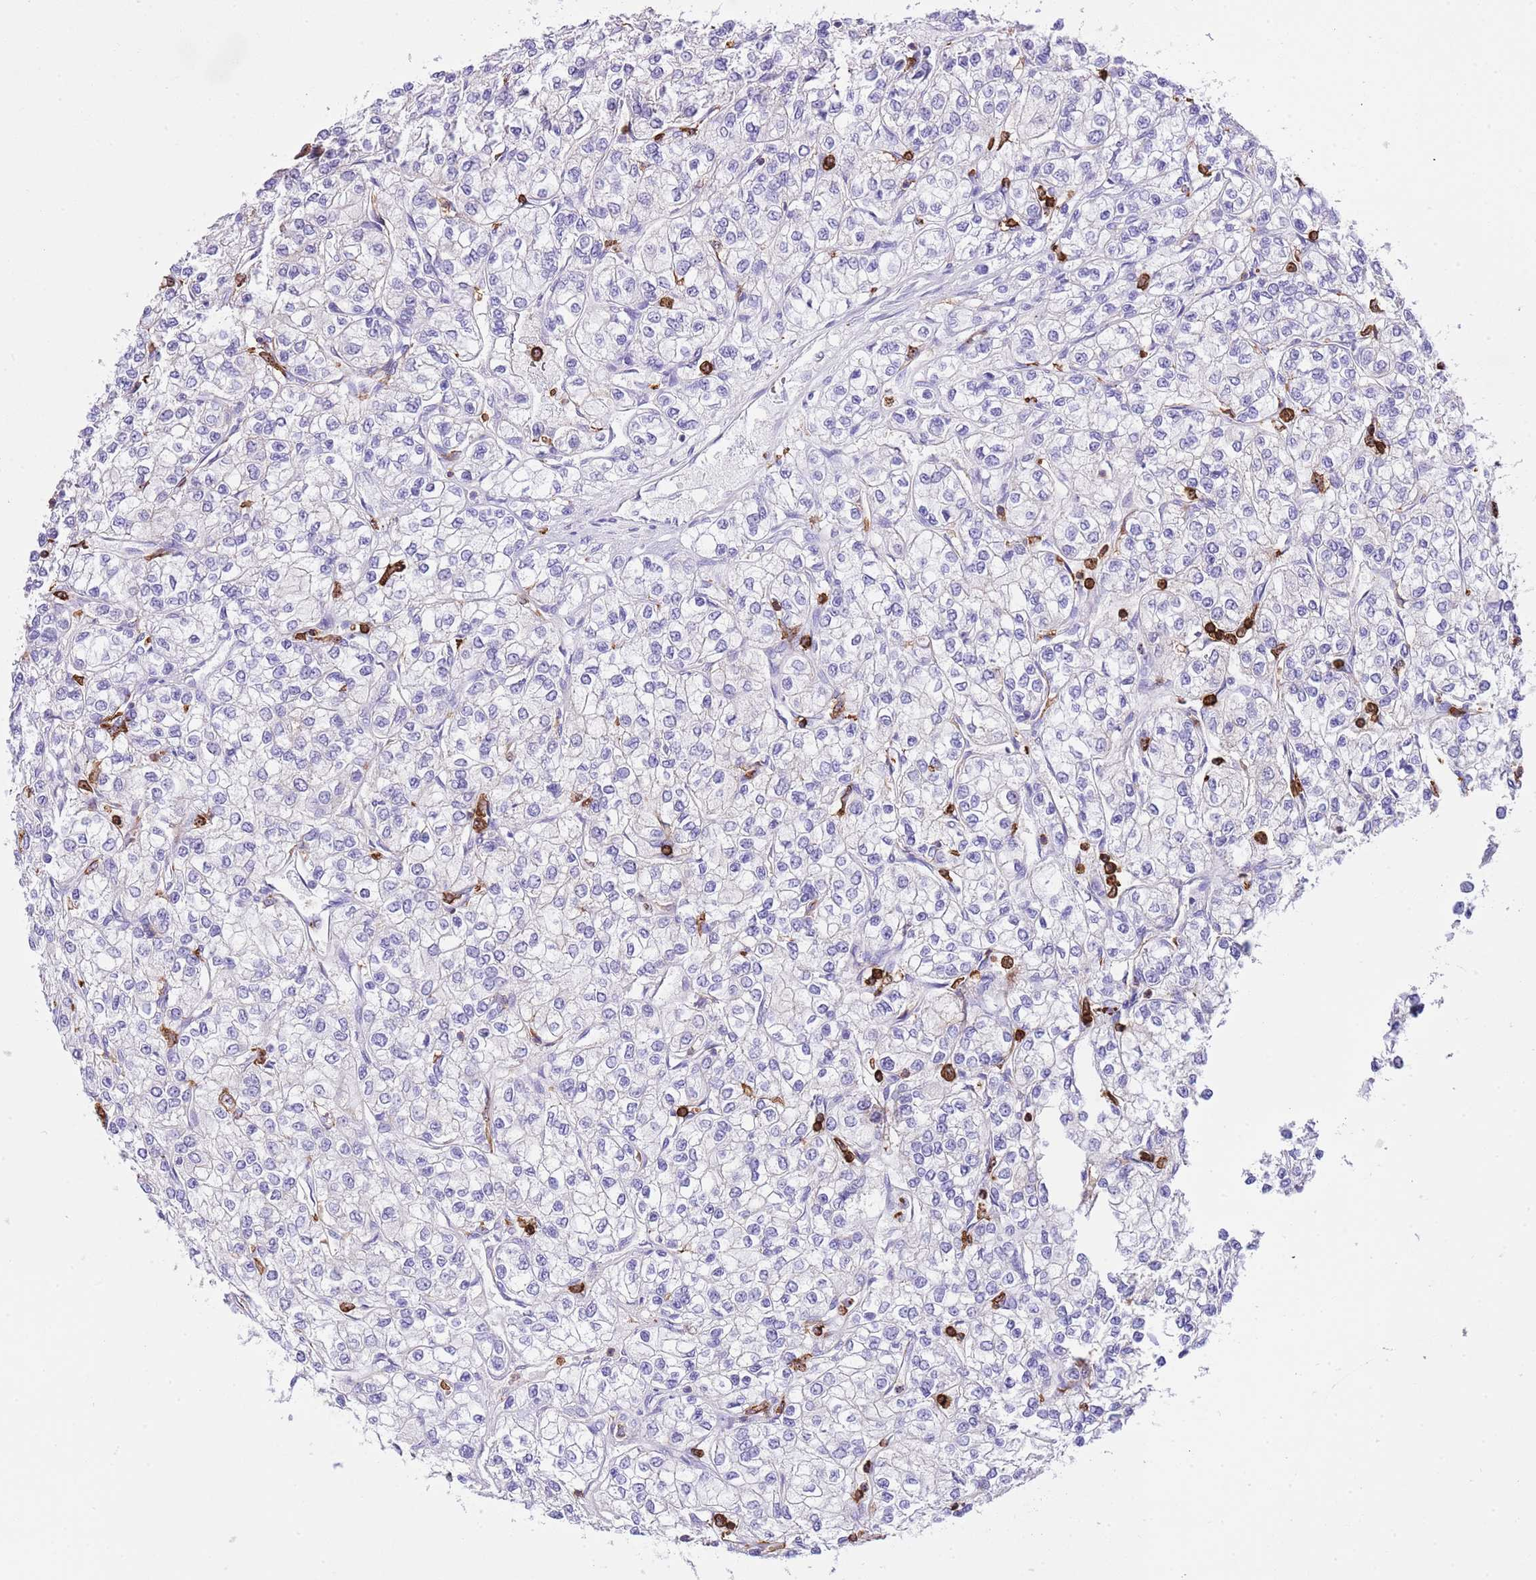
{"staining": {"intensity": "negative", "quantity": "none", "location": "none"}, "tissue": "renal cancer", "cell_type": "Tumor cells", "image_type": "cancer", "snomed": [{"axis": "morphology", "description": "Adenocarcinoma, NOS"}, {"axis": "topography", "description": "Kidney"}], "caption": "Tumor cells show no significant protein positivity in renal adenocarcinoma.", "gene": "EFHD2", "patient": {"sex": "male", "age": 80}}